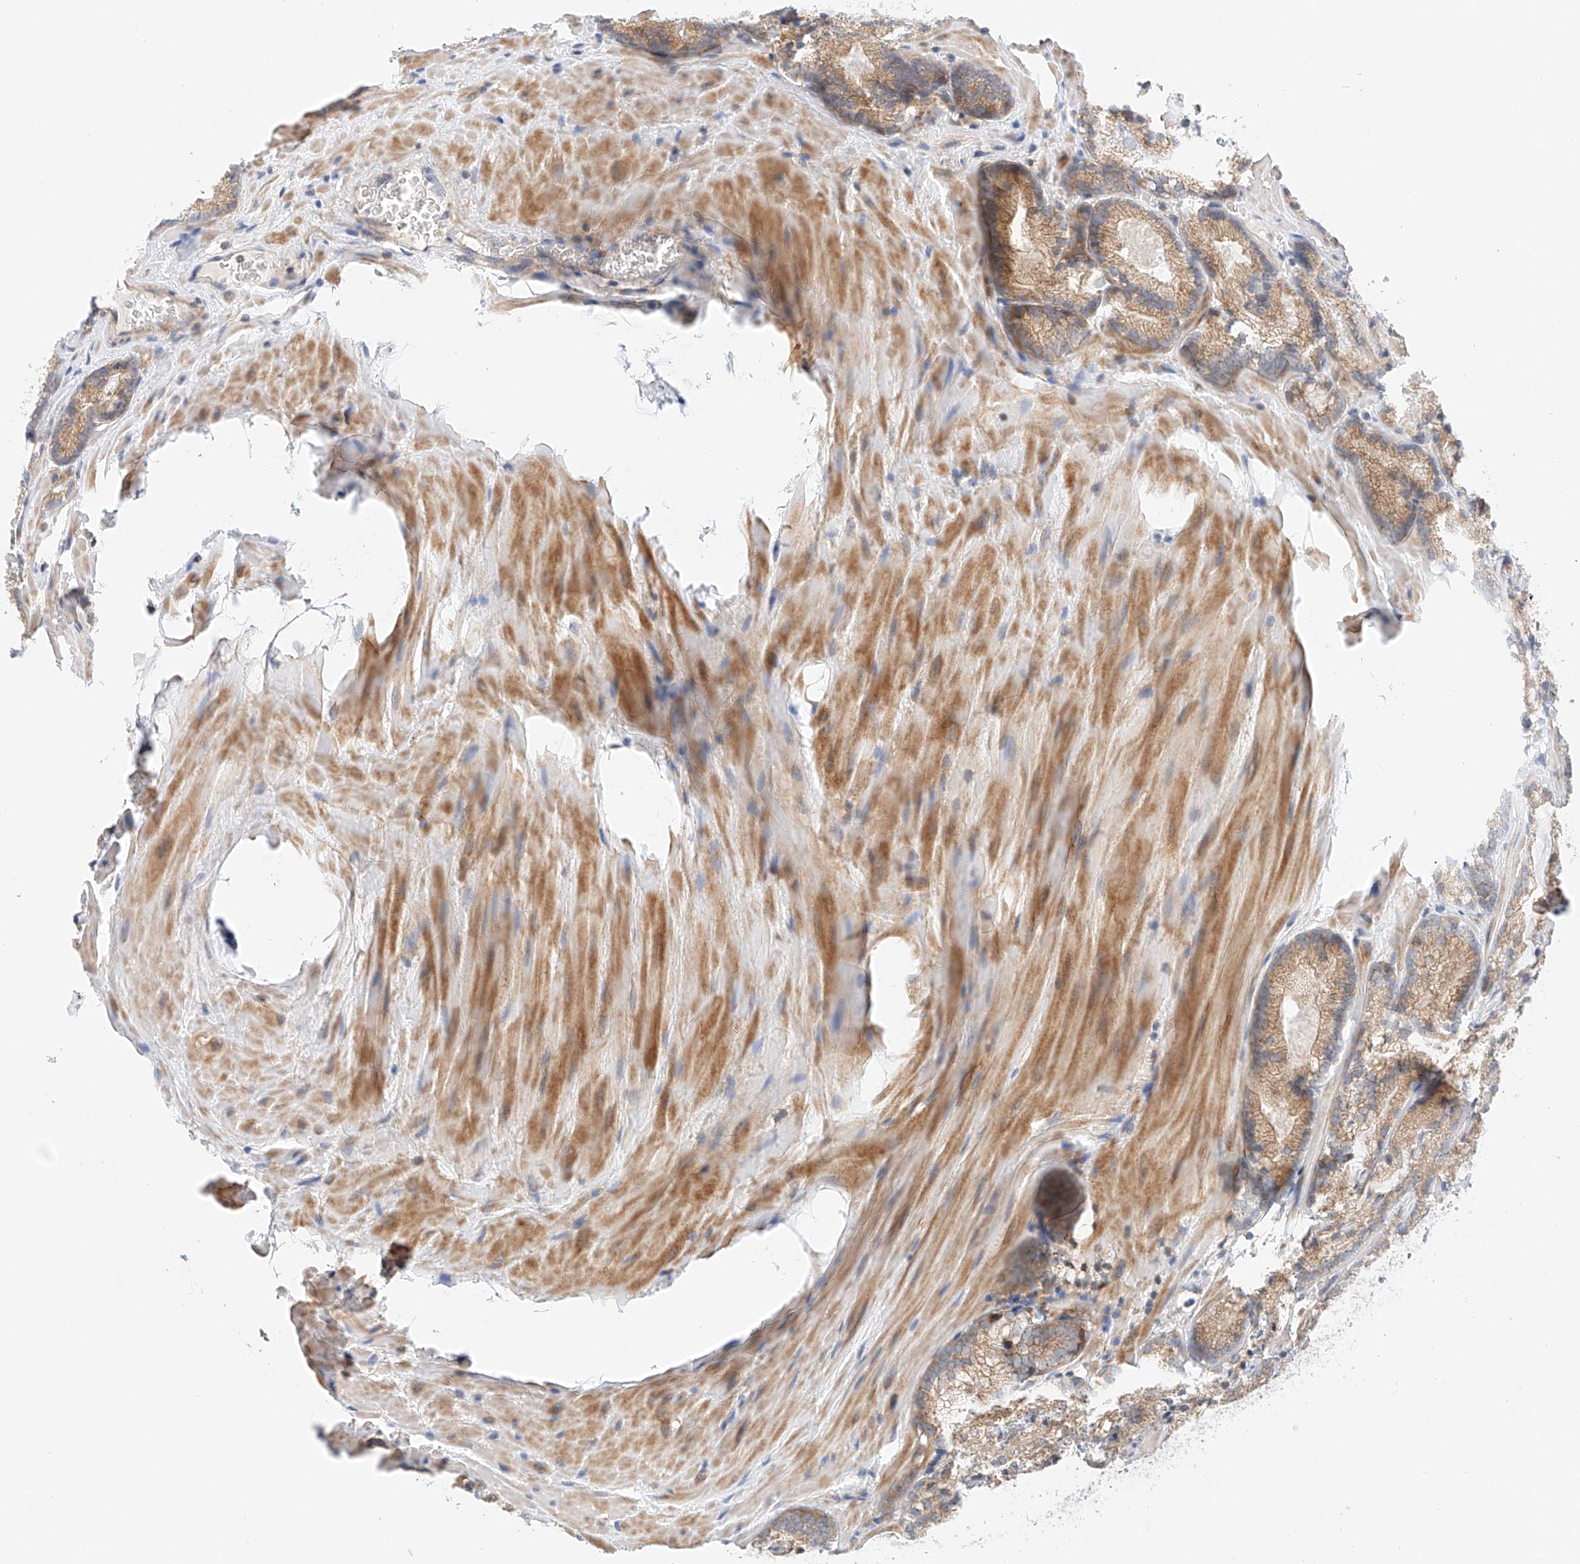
{"staining": {"intensity": "weak", "quantity": ">75%", "location": "cytoplasmic/membranous"}, "tissue": "prostate cancer", "cell_type": "Tumor cells", "image_type": "cancer", "snomed": [{"axis": "morphology", "description": "Adenocarcinoma, Low grade"}, {"axis": "topography", "description": "Prostate"}], "caption": "Tumor cells demonstrate low levels of weak cytoplasmic/membranous staining in about >75% of cells in human prostate low-grade adenocarcinoma.", "gene": "MFN2", "patient": {"sex": "male", "age": 72}}